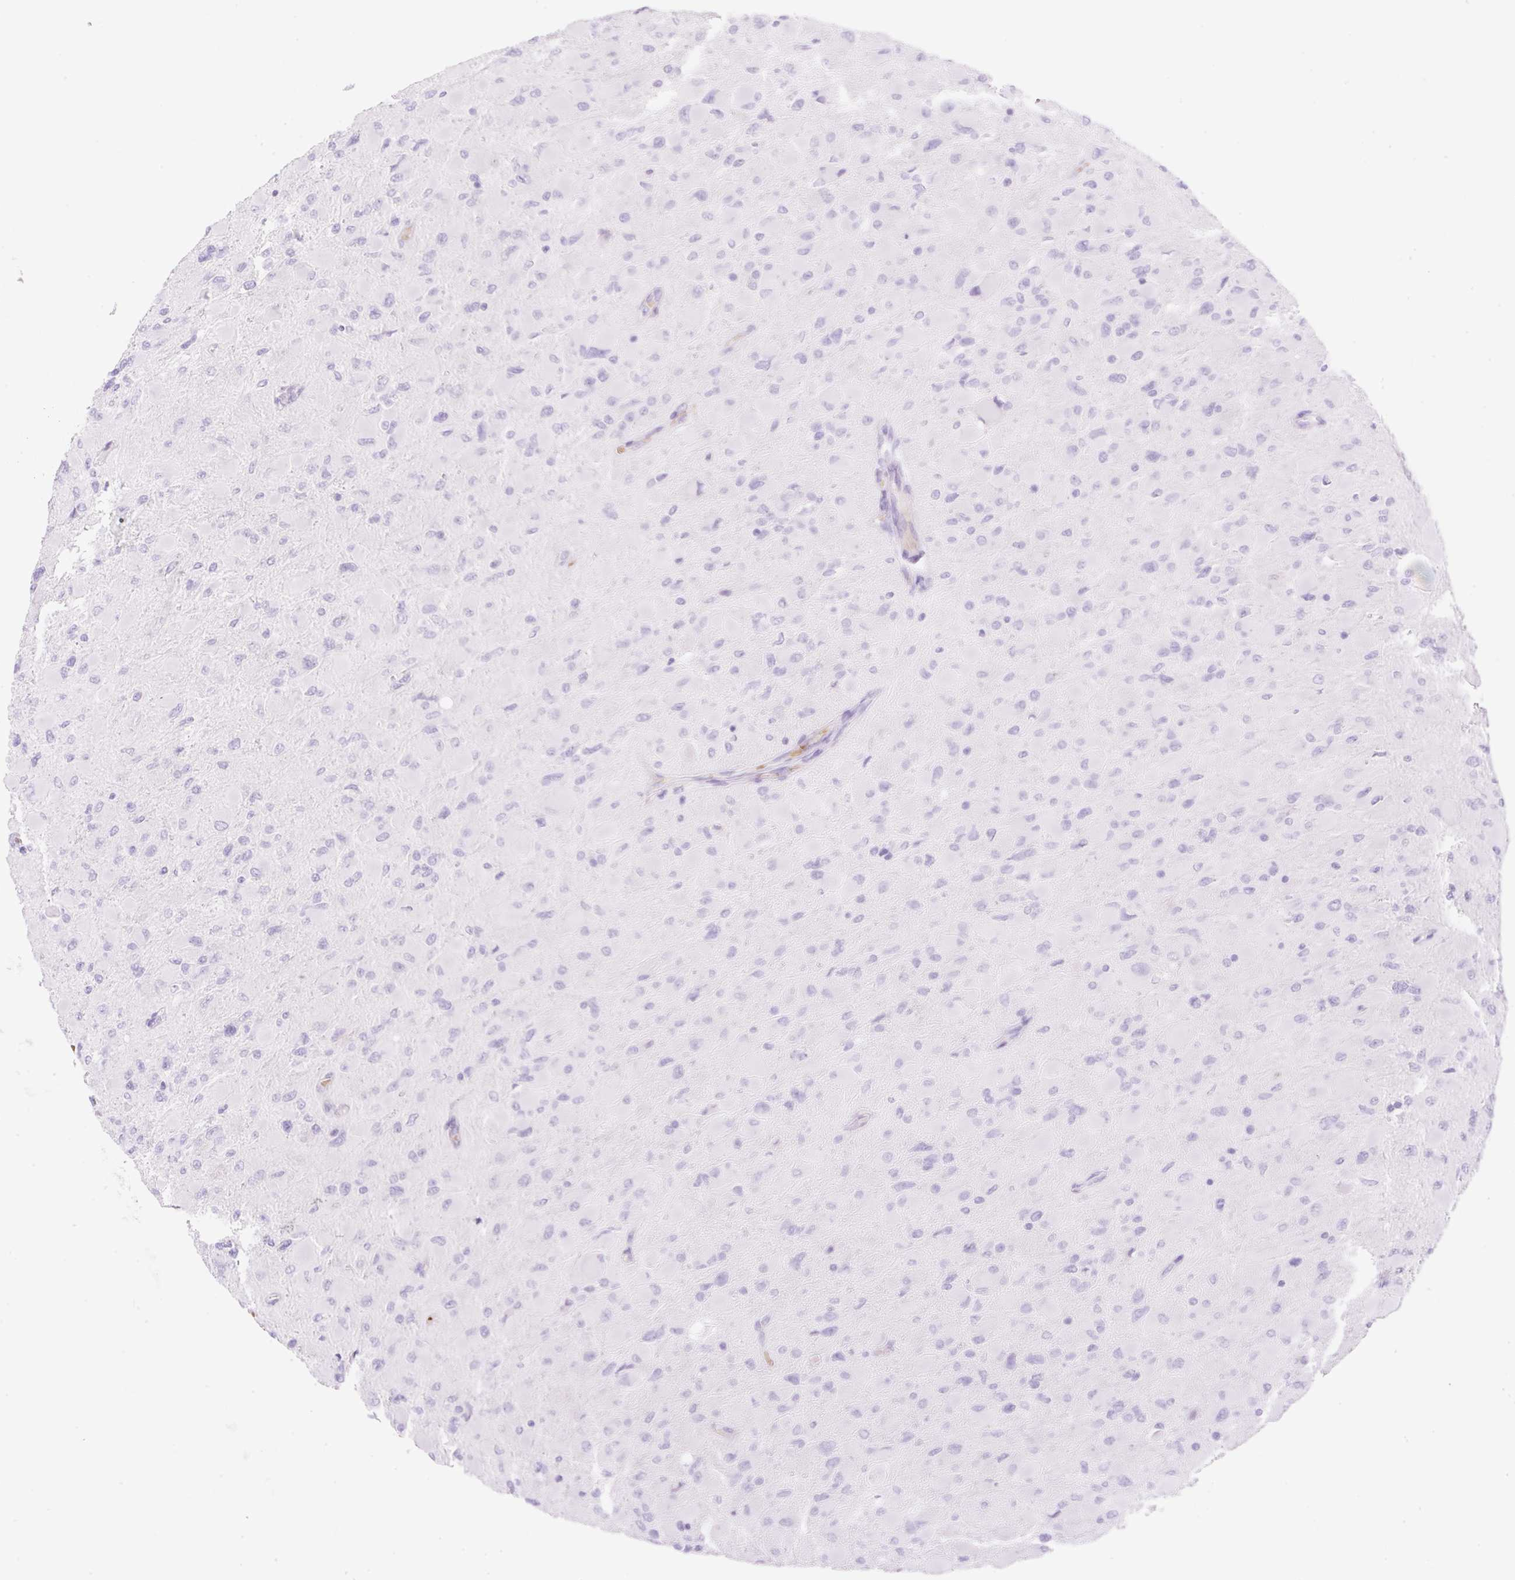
{"staining": {"intensity": "negative", "quantity": "none", "location": "none"}, "tissue": "glioma", "cell_type": "Tumor cells", "image_type": "cancer", "snomed": [{"axis": "morphology", "description": "Glioma, malignant, High grade"}, {"axis": "topography", "description": "Cerebral cortex"}], "caption": "An immunohistochemistry image of malignant high-grade glioma is shown. There is no staining in tumor cells of malignant high-grade glioma.", "gene": "CDX1", "patient": {"sex": "female", "age": 36}}